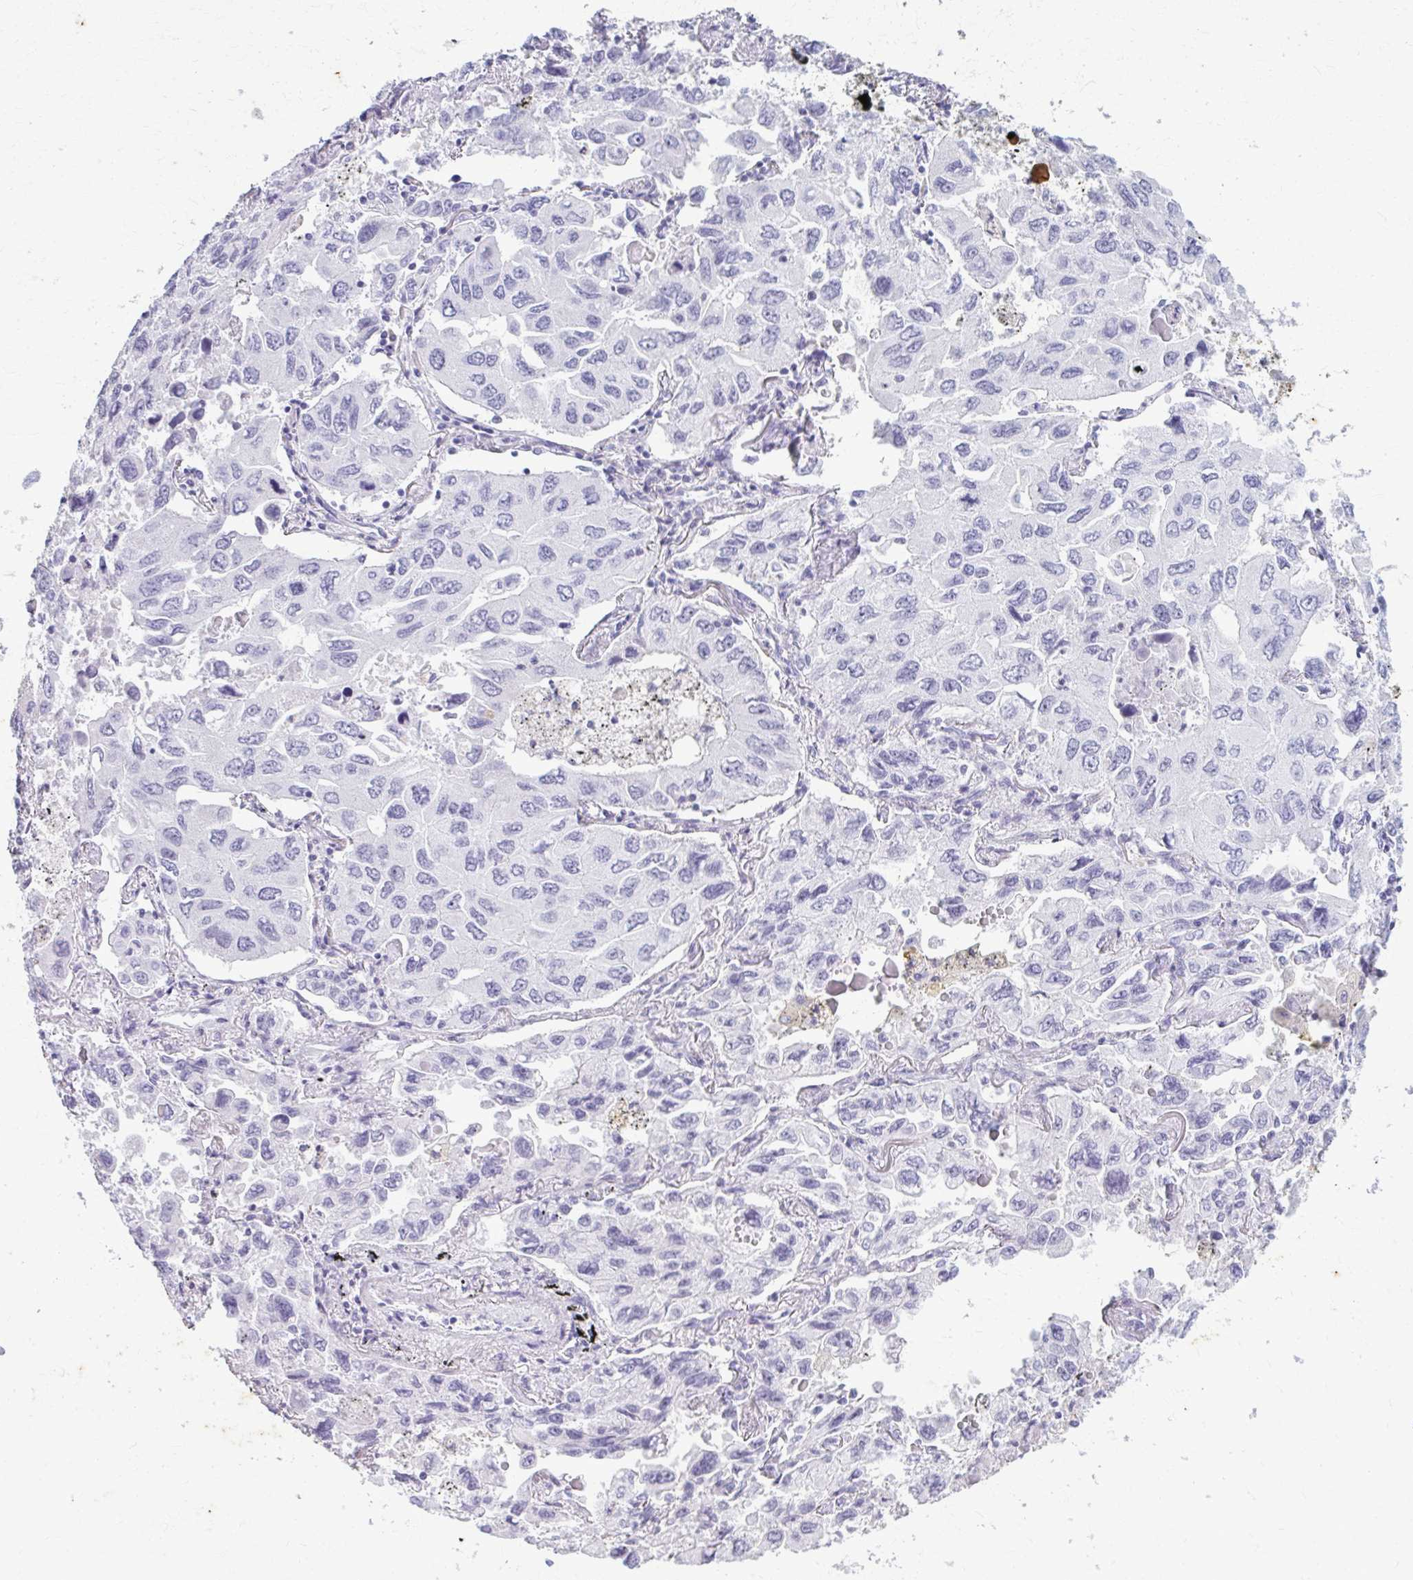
{"staining": {"intensity": "negative", "quantity": "none", "location": "none"}, "tissue": "lung cancer", "cell_type": "Tumor cells", "image_type": "cancer", "snomed": [{"axis": "morphology", "description": "Adenocarcinoma, NOS"}, {"axis": "topography", "description": "Lung"}], "caption": "This is an immunohistochemistry photomicrograph of human lung adenocarcinoma. There is no positivity in tumor cells.", "gene": "CARD9", "patient": {"sex": "male", "age": 64}}